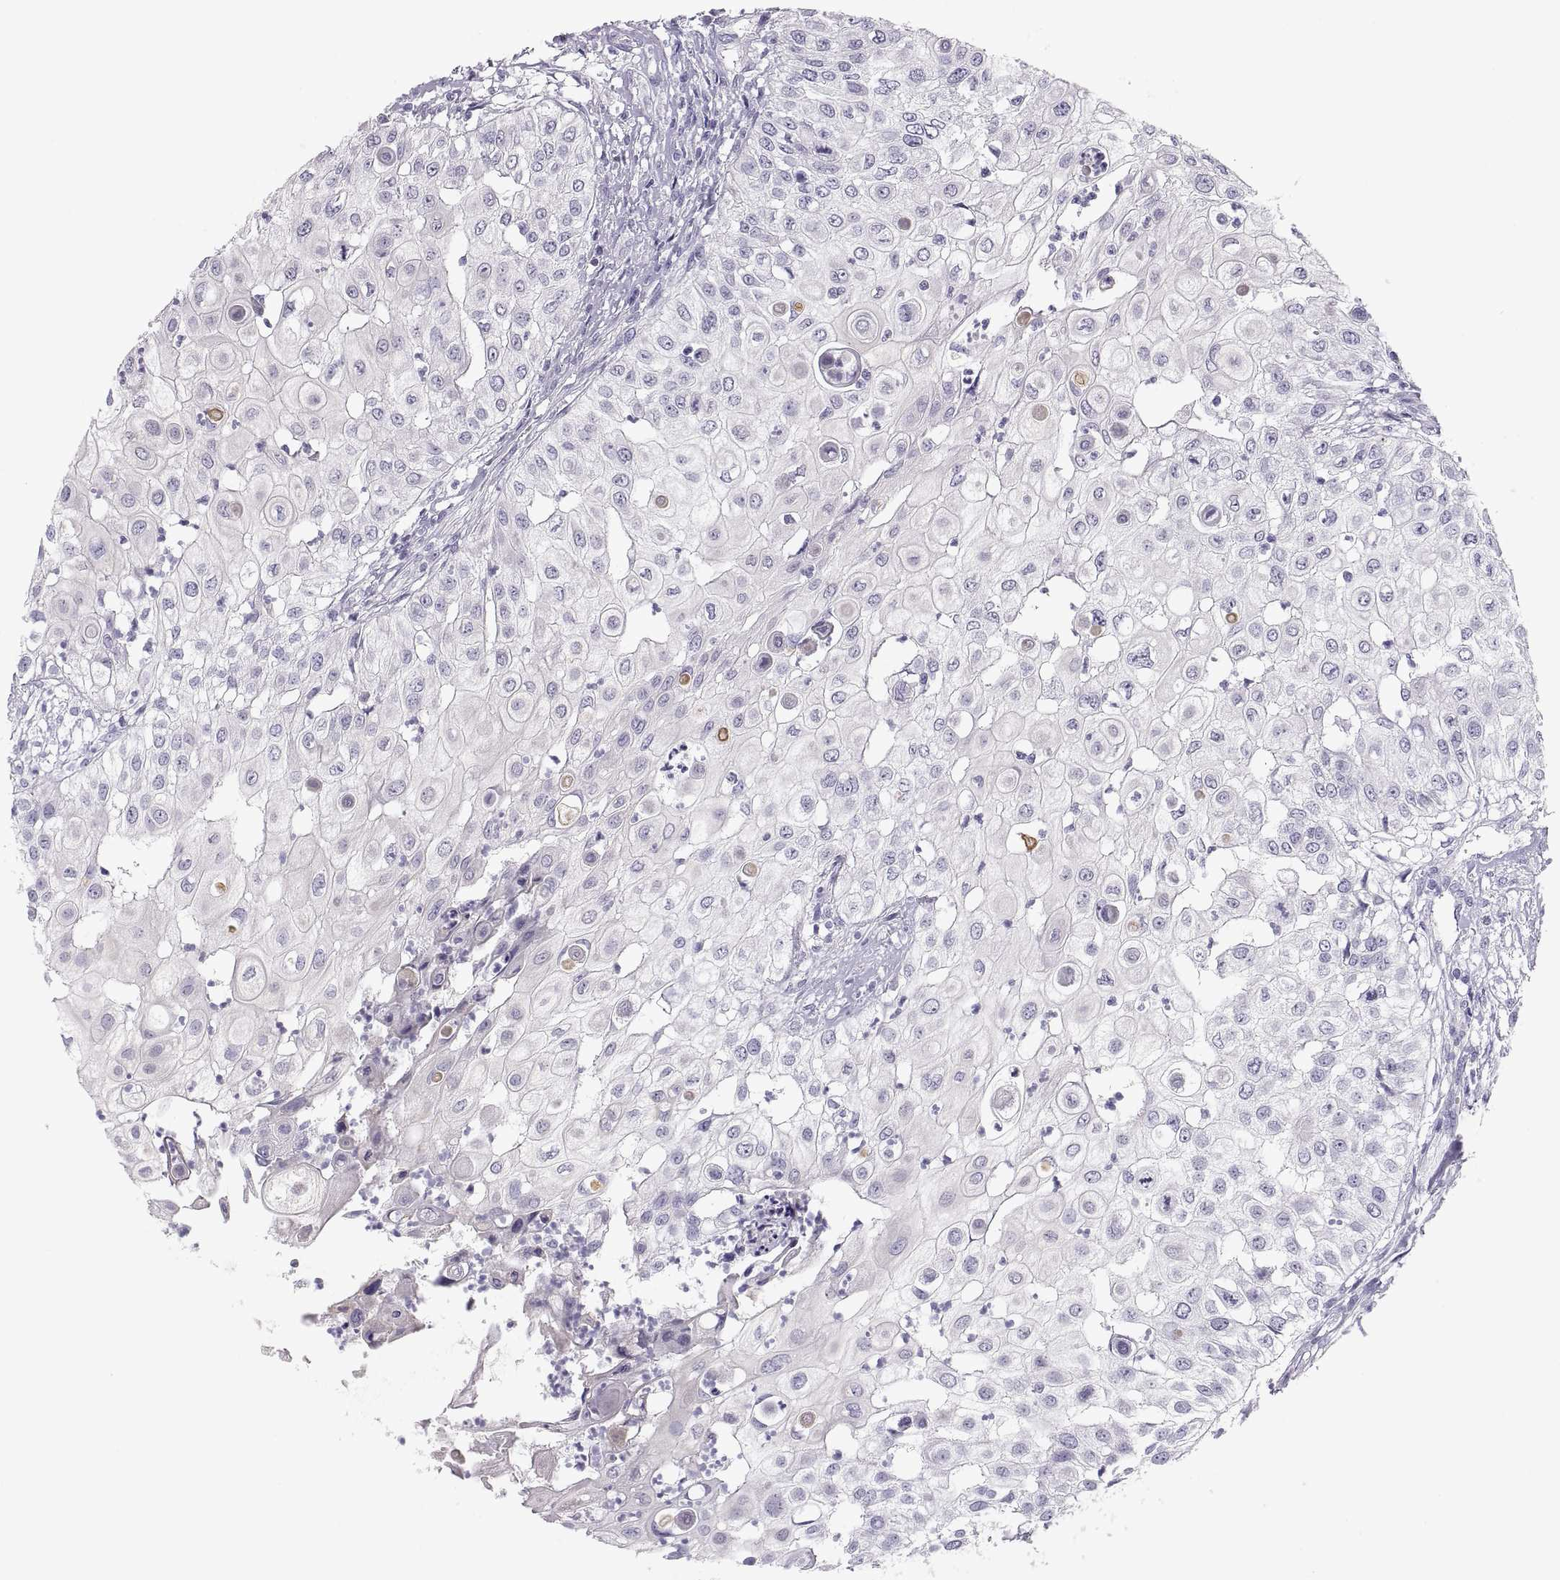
{"staining": {"intensity": "negative", "quantity": "none", "location": "none"}, "tissue": "urothelial cancer", "cell_type": "Tumor cells", "image_type": "cancer", "snomed": [{"axis": "morphology", "description": "Urothelial carcinoma, High grade"}, {"axis": "topography", "description": "Urinary bladder"}], "caption": "Histopathology image shows no significant protein expression in tumor cells of urothelial cancer. Brightfield microscopy of IHC stained with DAB (3,3'-diaminobenzidine) (brown) and hematoxylin (blue), captured at high magnification.", "gene": "MAGEB2", "patient": {"sex": "female", "age": 79}}